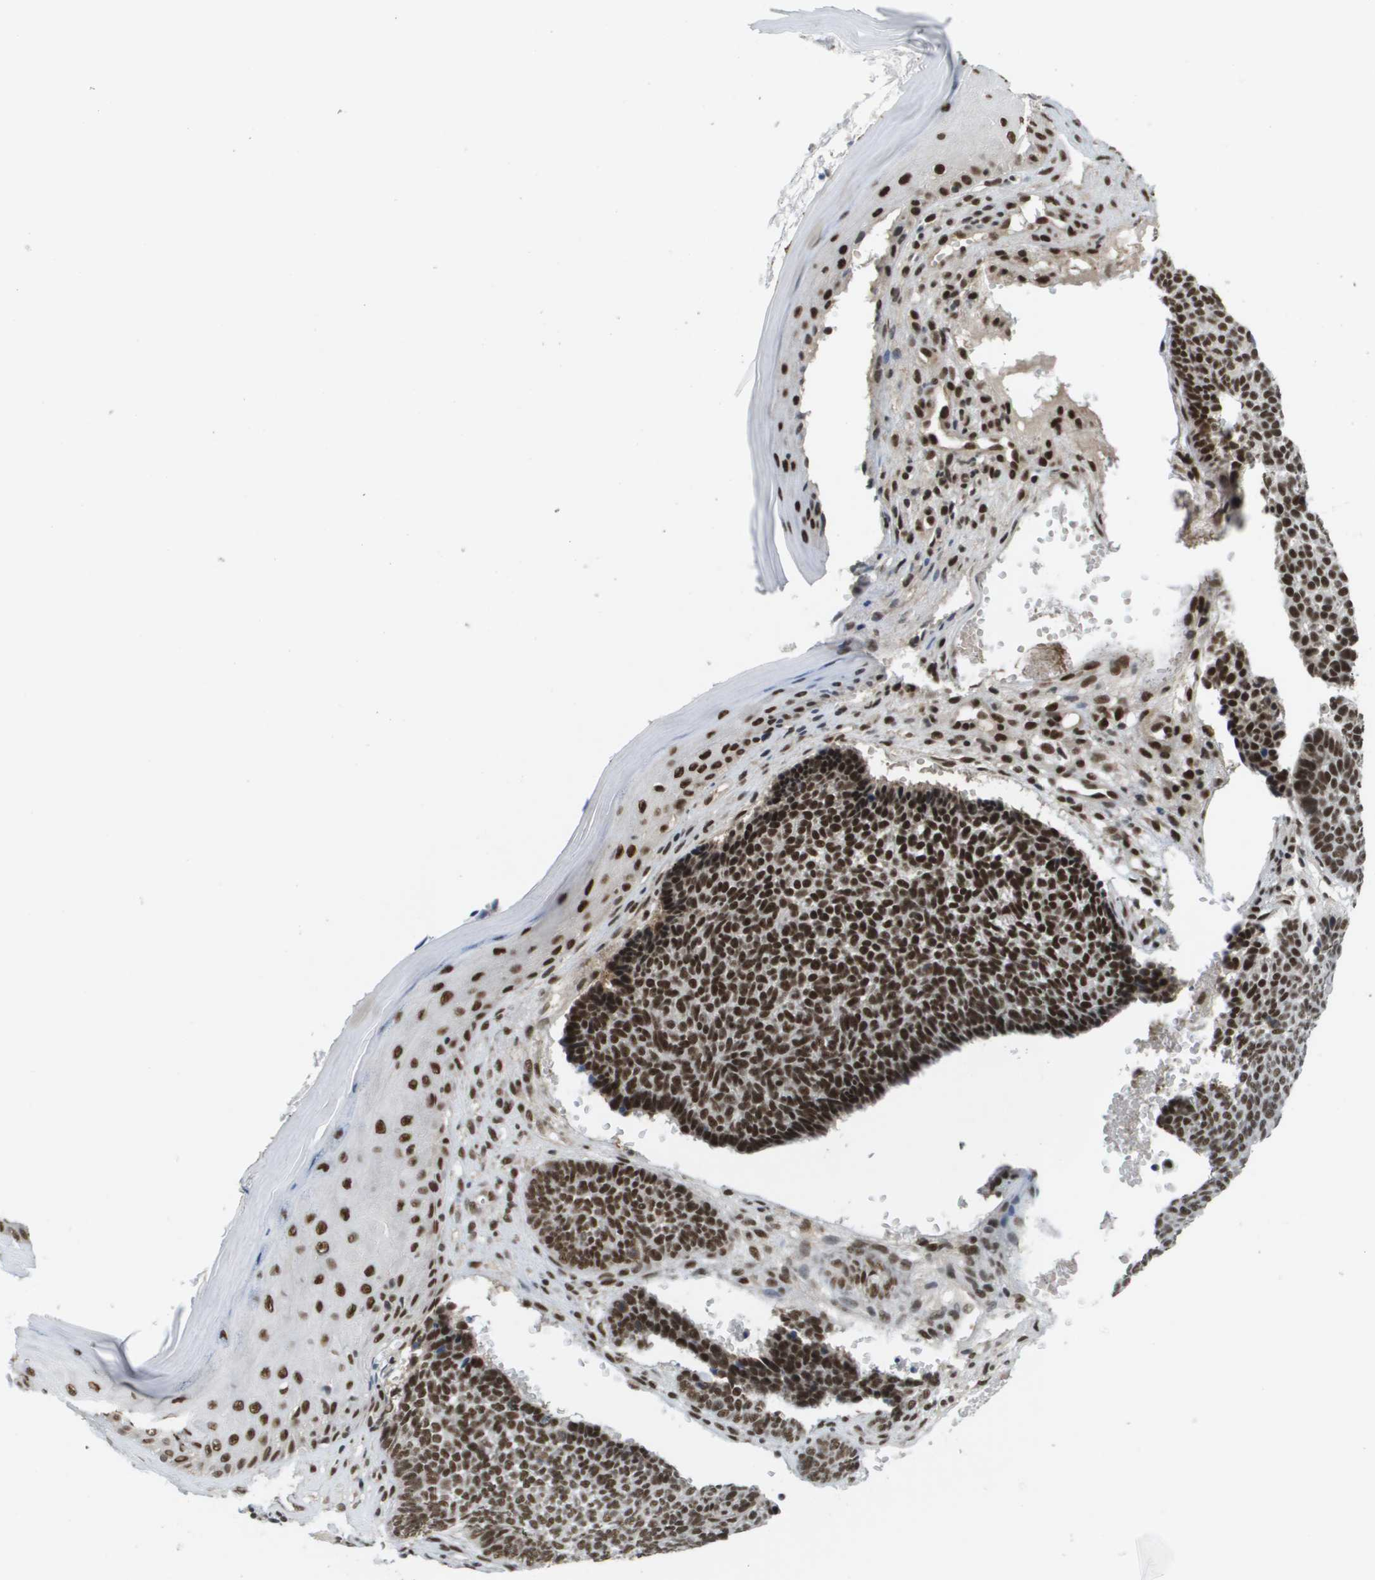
{"staining": {"intensity": "strong", "quantity": ">75%", "location": "nuclear"}, "tissue": "skin cancer", "cell_type": "Tumor cells", "image_type": "cancer", "snomed": [{"axis": "morphology", "description": "Basal cell carcinoma"}, {"axis": "topography", "description": "Skin"}], "caption": "Strong nuclear positivity for a protein is appreciated in about >75% of tumor cells of basal cell carcinoma (skin) using immunohistochemistry (IHC).", "gene": "PRCC", "patient": {"sex": "male", "age": 84}}